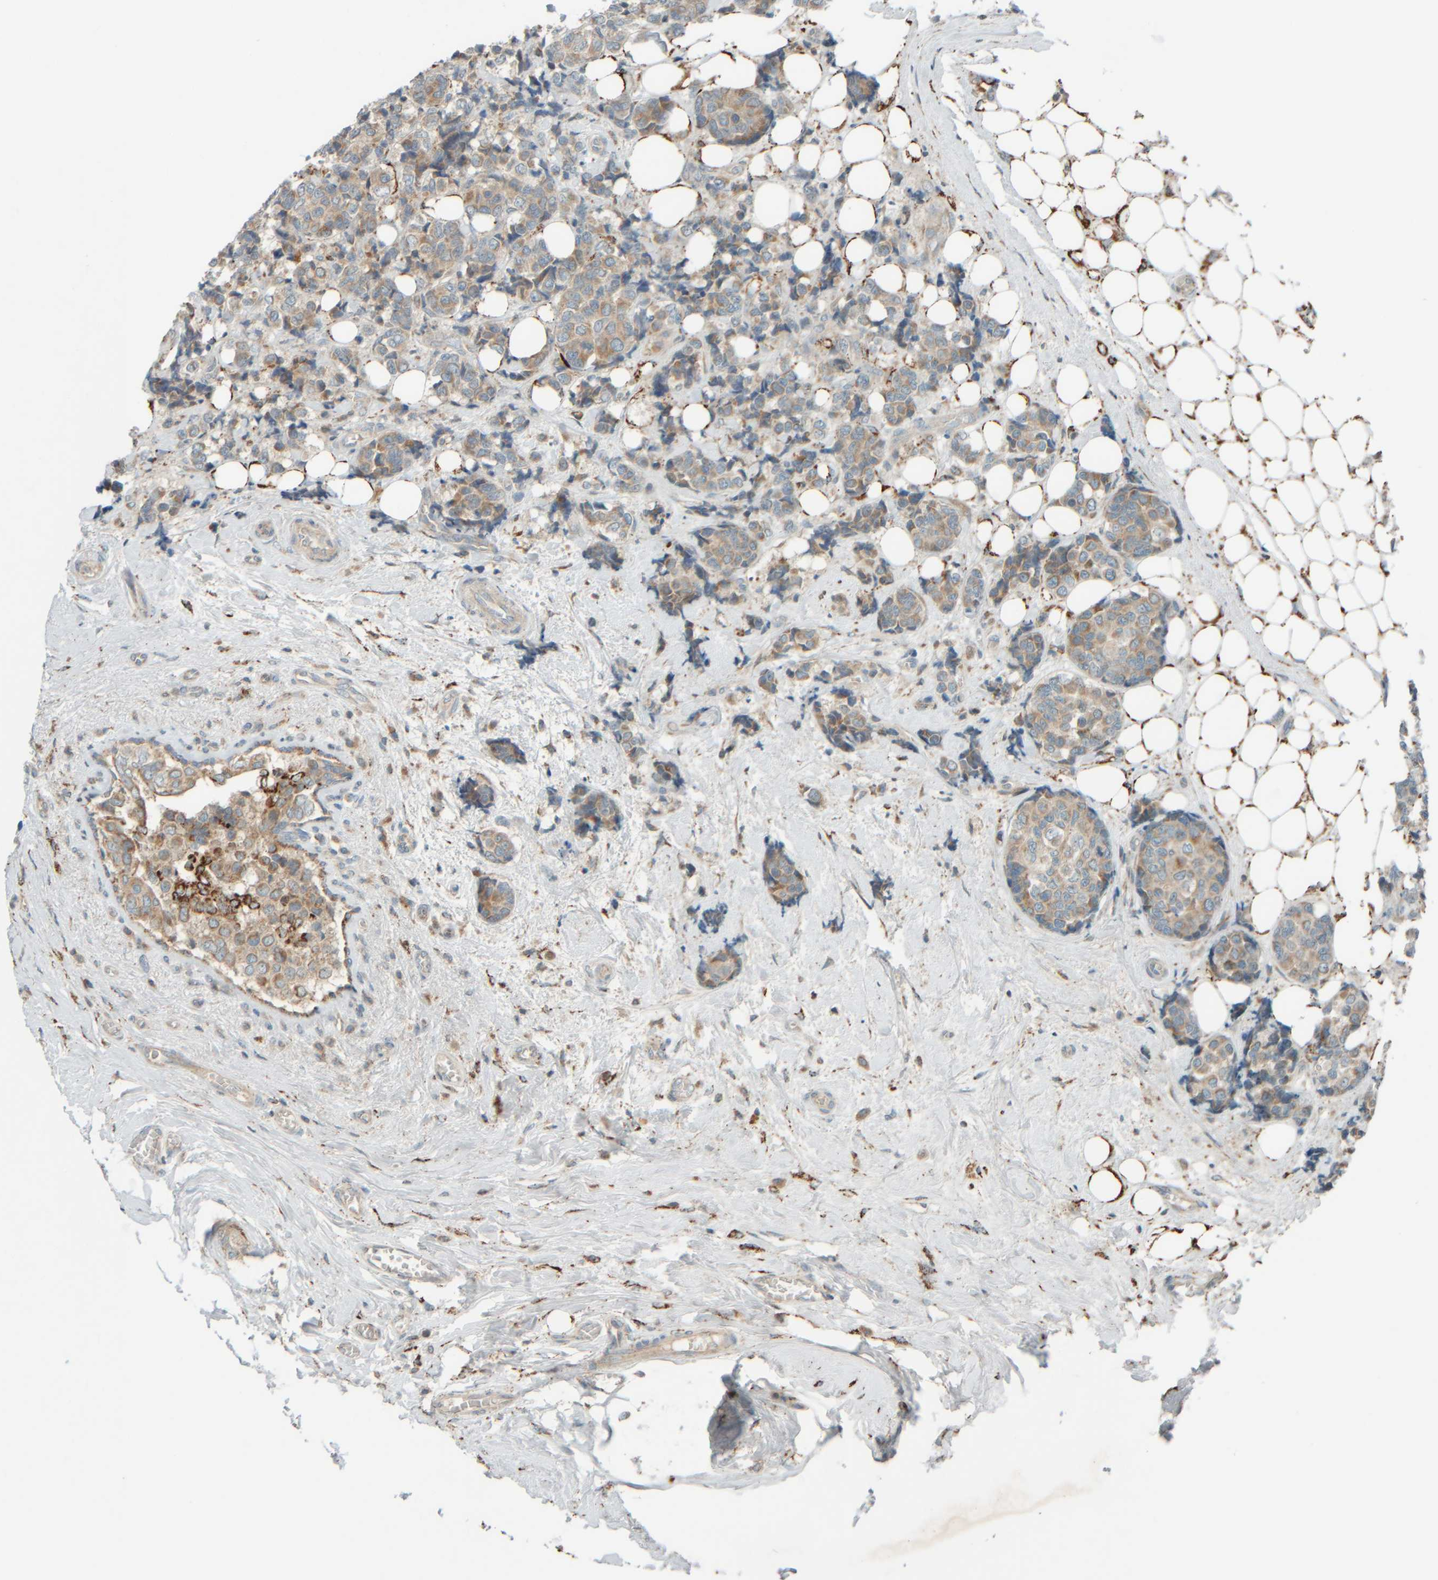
{"staining": {"intensity": "weak", "quantity": ">75%", "location": "cytoplasmic/membranous"}, "tissue": "breast cancer", "cell_type": "Tumor cells", "image_type": "cancer", "snomed": [{"axis": "morphology", "description": "Normal tissue, NOS"}, {"axis": "morphology", "description": "Duct carcinoma"}, {"axis": "topography", "description": "Breast"}], "caption": "The image exhibits a brown stain indicating the presence of a protein in the cytoplasmic/membranous of tumor cells in breast intraductal carcinoma.", "gene": "SPAG5", "patient": {"sex": "female", "age": 43}}